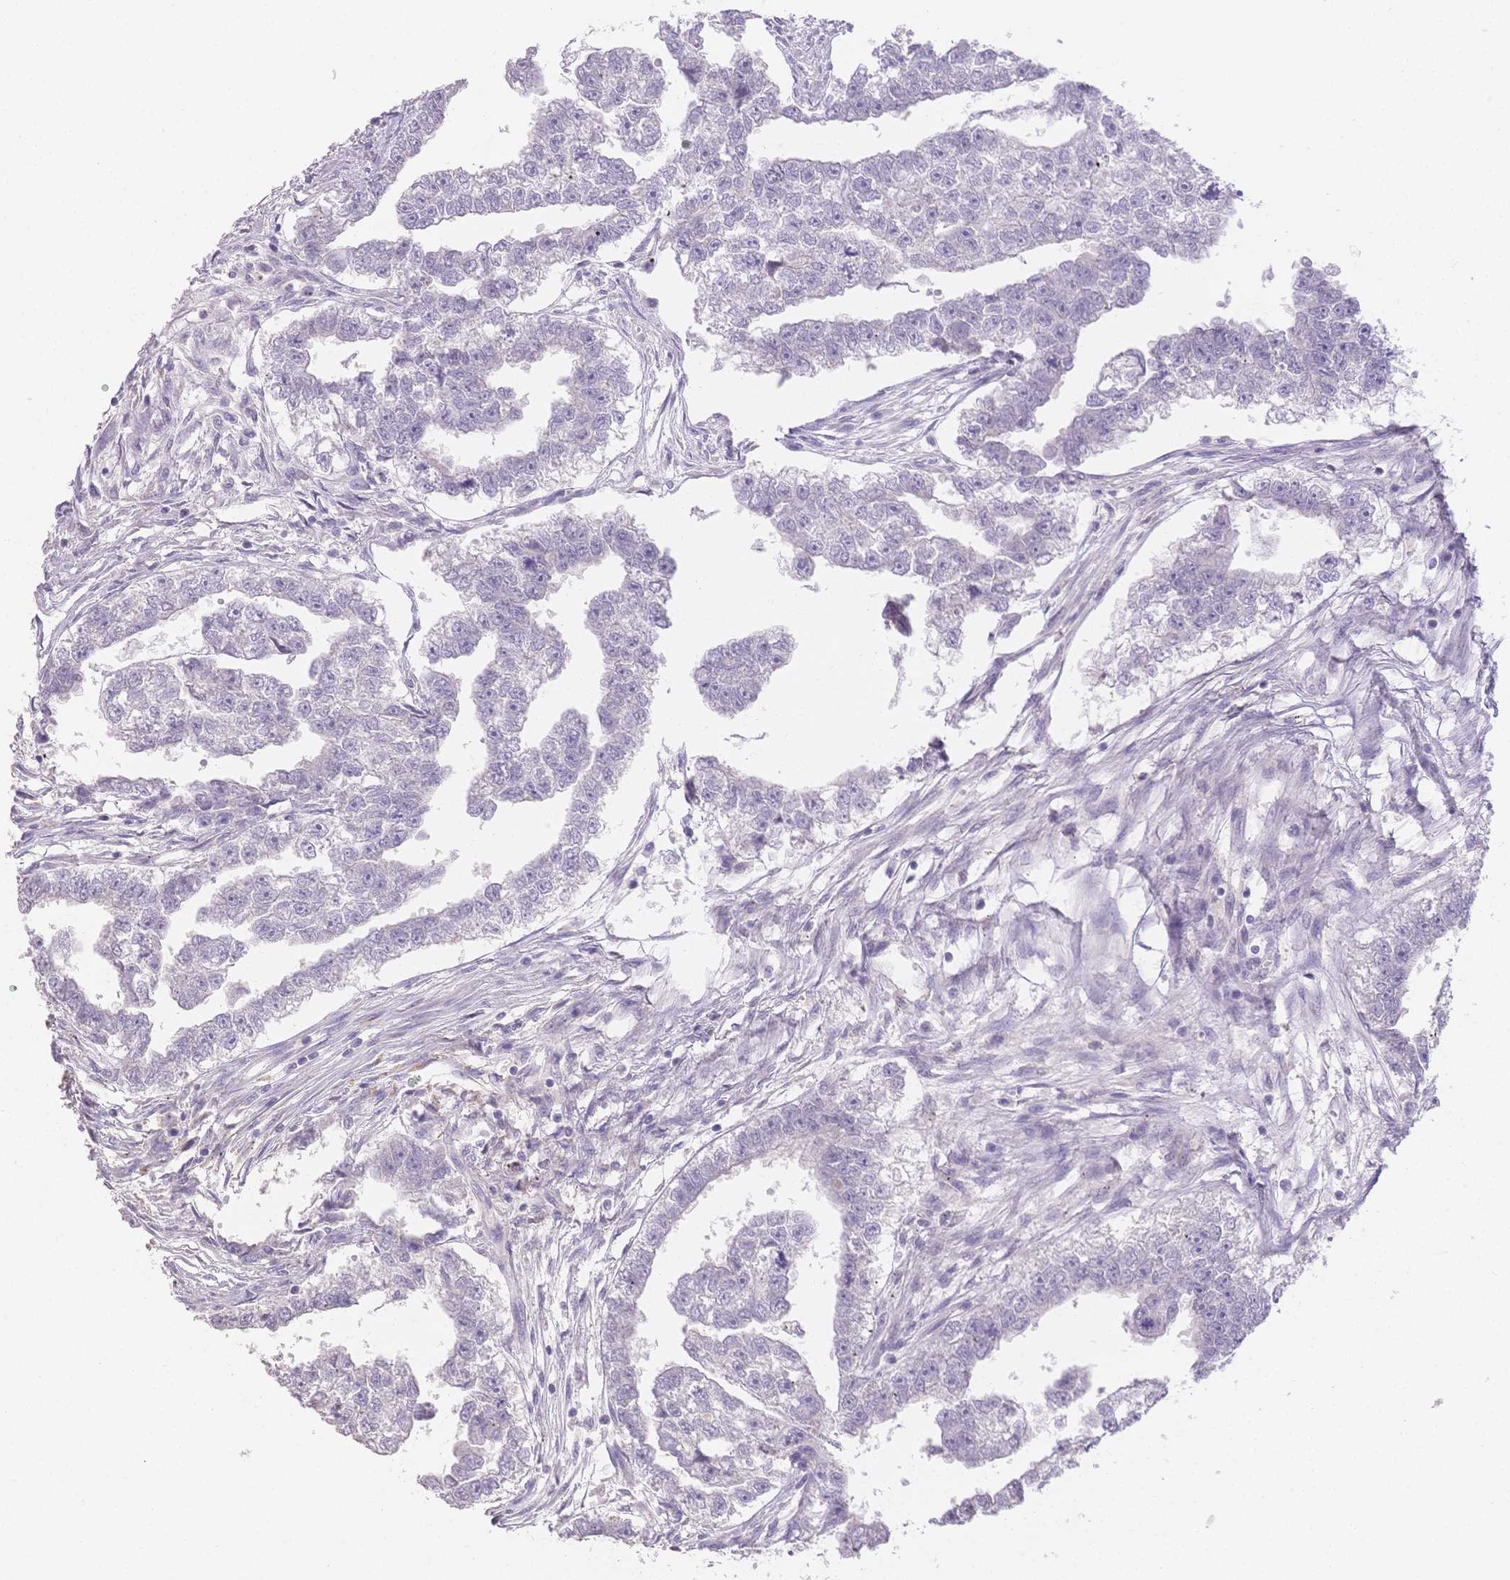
{"staining": {"intensity": "negative", "quantity": "none", "location": "none"}, "tissue": "testis cancer", "cell_type": "Tumor cells", "image_type": "cancer", "snomed": [{"axis": "morphology", "description": "Carcinoma, Embryonal, NOS"}, {"axis": "morphology", "description": "Teratoma, malignant, NOS"}, {"axis": "topography", "description": "Testis"}], "caption": "This is an immunohistochemistry micrograph of testis embryonal carcinoma. There is no staining in tumor cells.", "gene": "SUV39H2", "patient": {"sex": "male", "age": 44}}